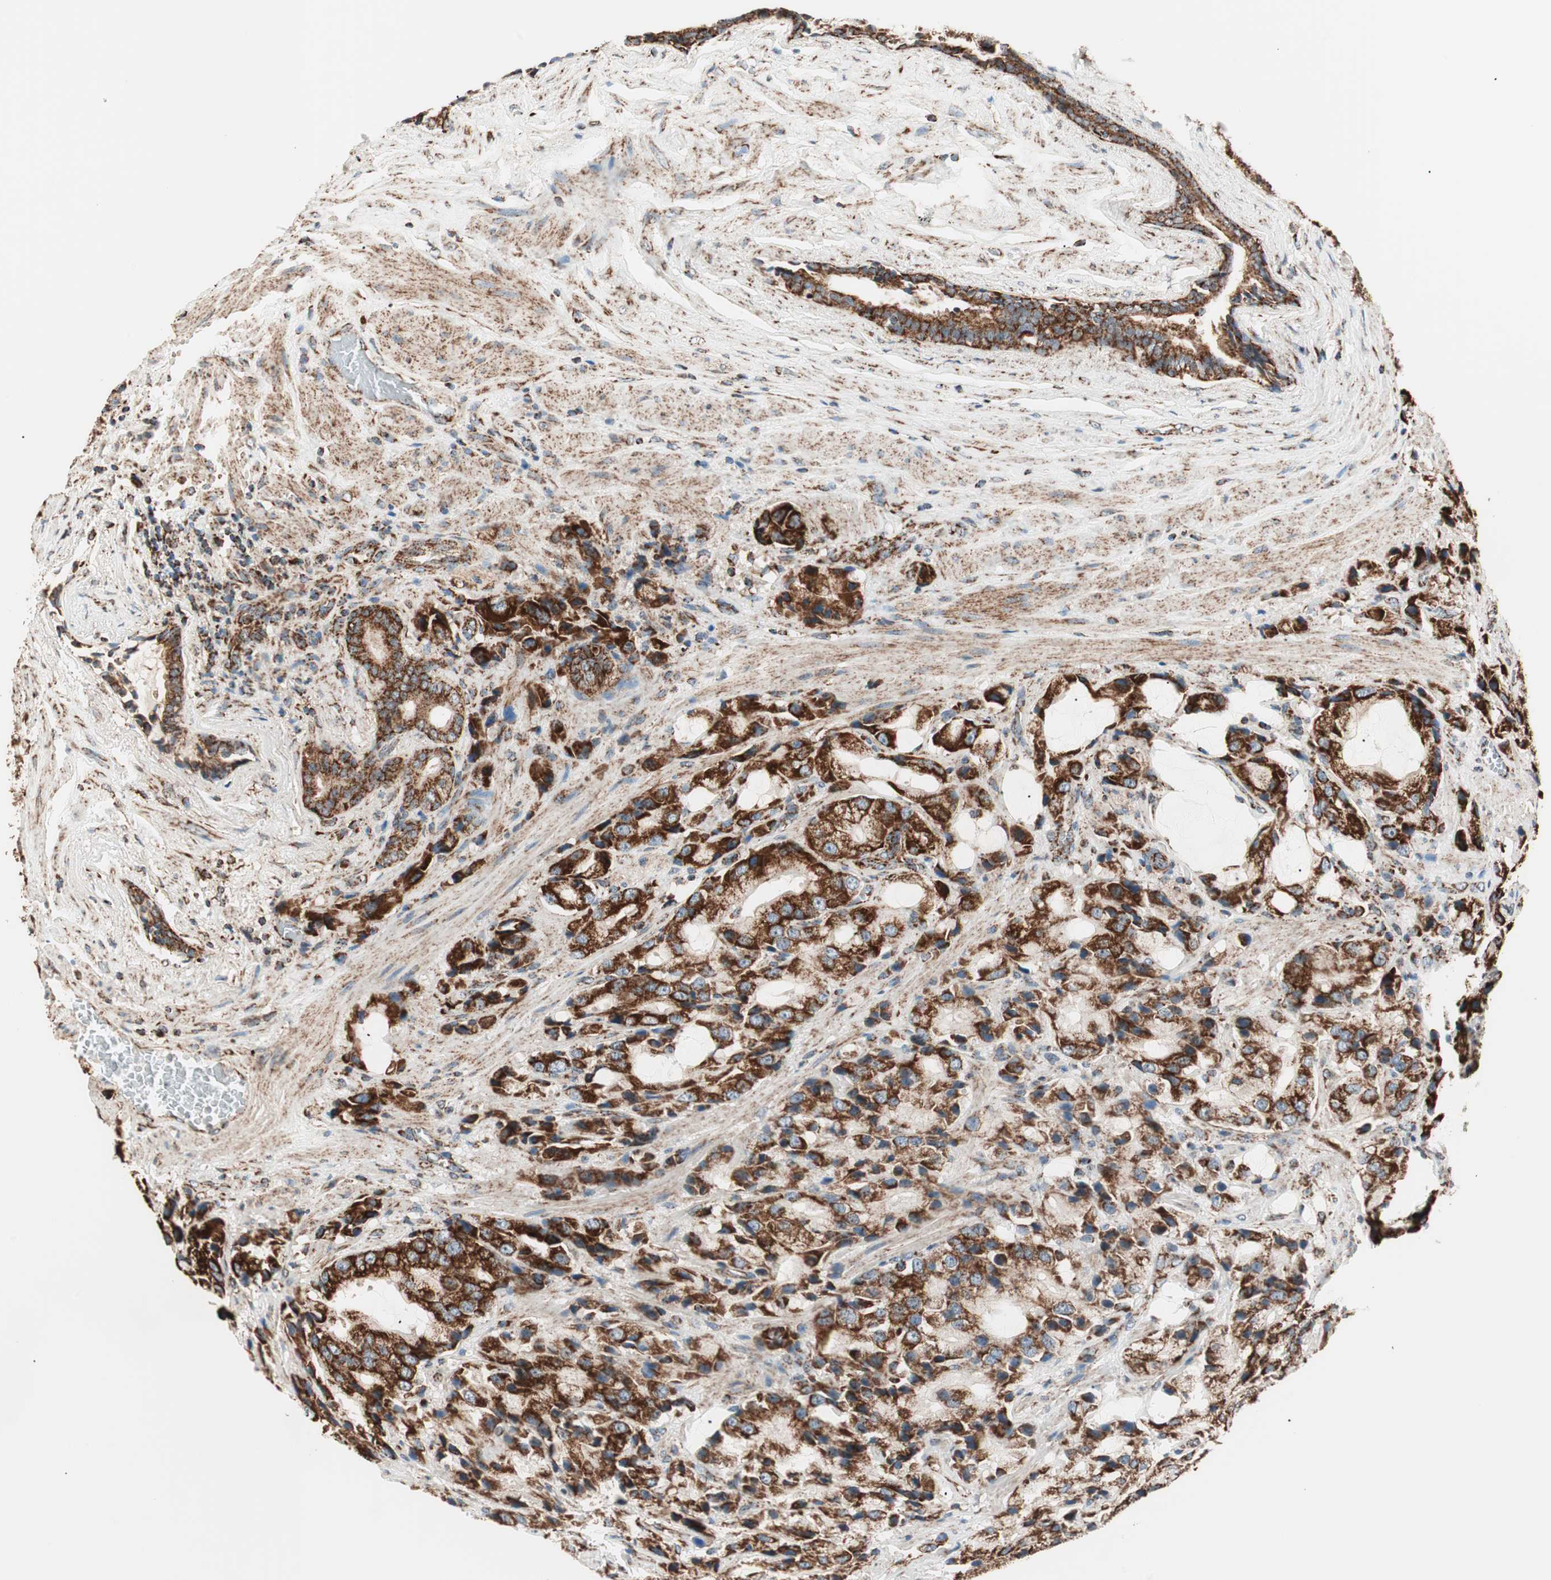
{"staining": {"intensity": "strong", "quantity": ">75%", "location": "cytoplasmic/membranous"}, "tissue": "prostate cancer", "cell_type": "Tumor cells", "image_type": "cancer", "snomed": [{"axis": "morphology", "description": "Adenocarcinoma, High grade"}, {"axis": "topography", "description": "Prostate"}], "caption": "A brown stain highlights strong cytoplasmic/membranous staining of a protein in human prostate adenocarcinoma (high-grade) tumor cells. (DAB (3,3'-diaminobenzidine) IHC, brown staining for protein, blue staining for nuclei).", "gene": "TOMM22", "patient": {"sex": "male", "age": 70}}